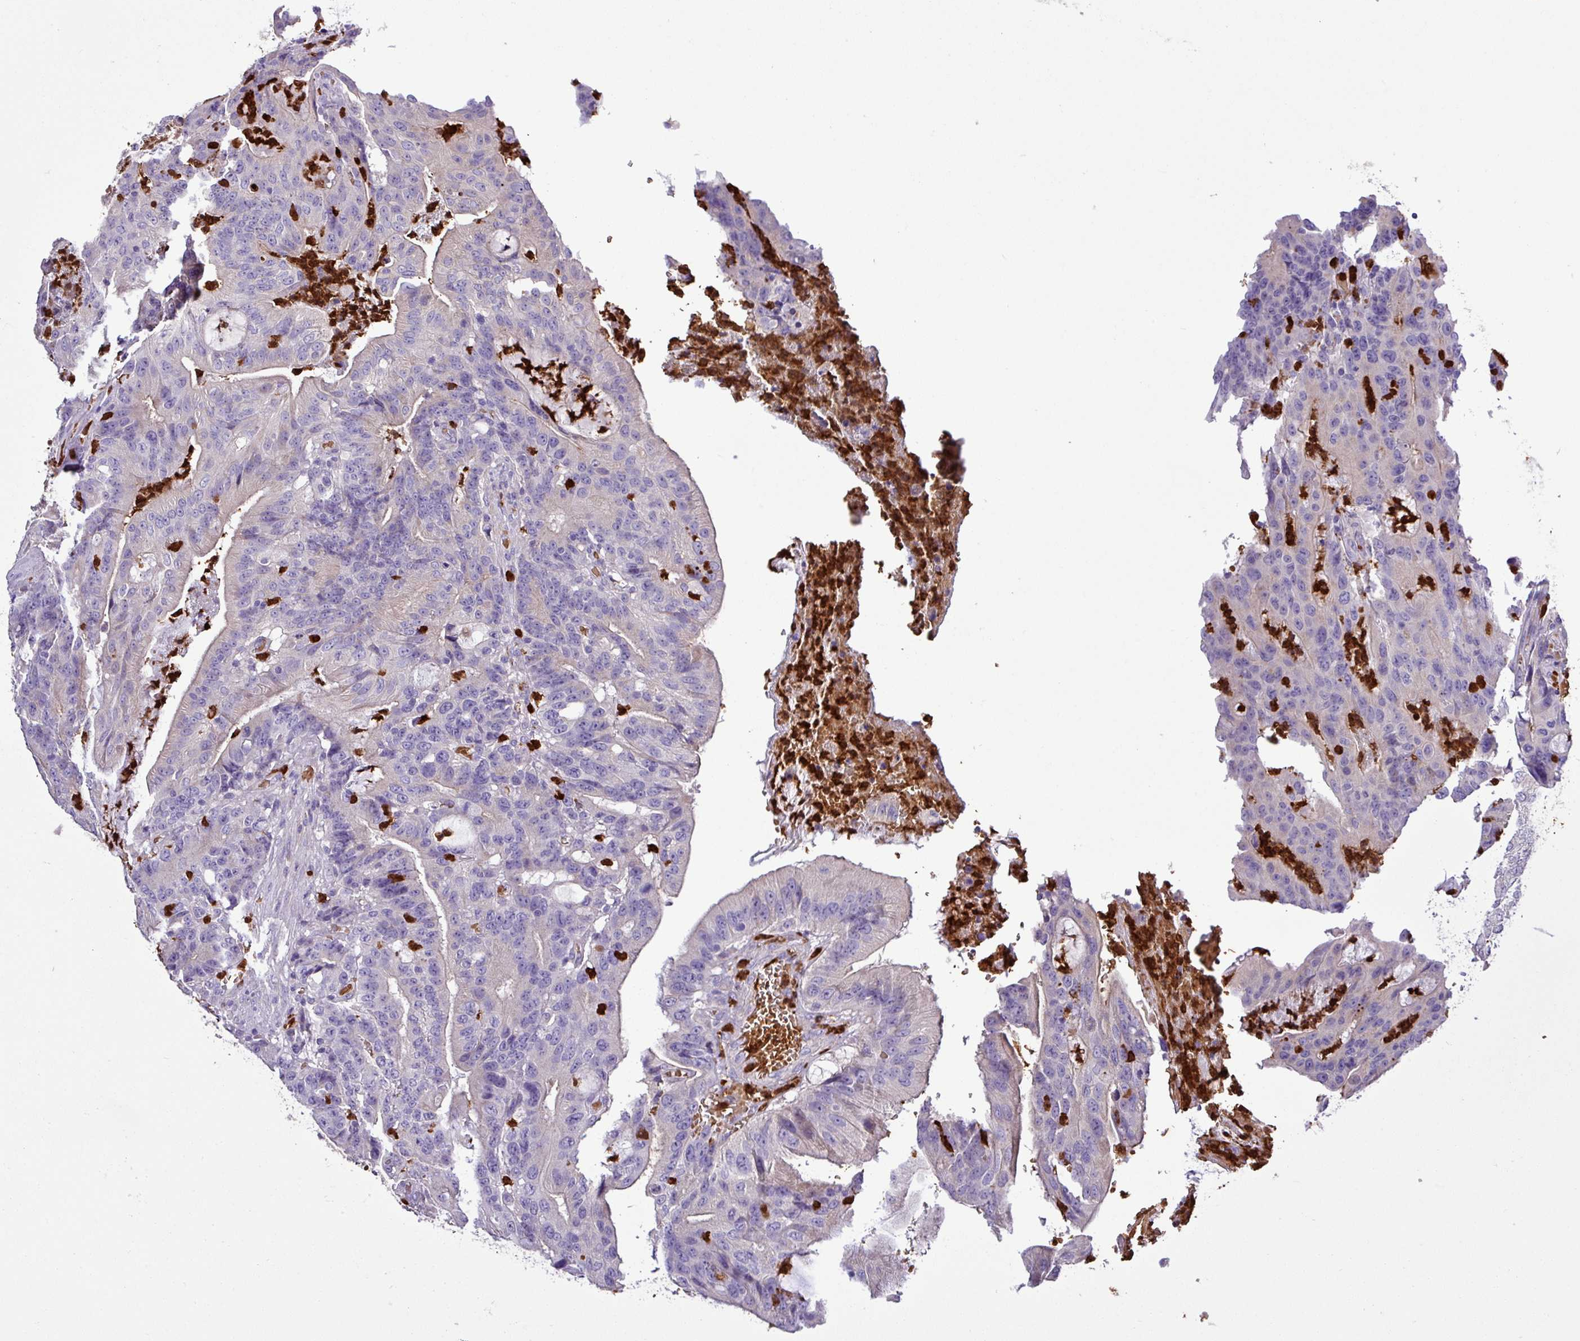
{"staining": {"intensity": "negative", "quantity": "none", "location": "none"}, "tissue": "colorectal cancer", "cell_type": "Tumor cells", "image_type": "cancer", "snomed": [{"axis": "morphology", "description": "Adenocarcinoma, NOS"}, {"axis": "topography", "description": "Colon"}], "caption": "This is an IHC image of human colorectal adenocarcinoma. There is no staining in tumor cells.", "gene": "MGAT4B", "patient": {"sex": "male", "age": 83}}